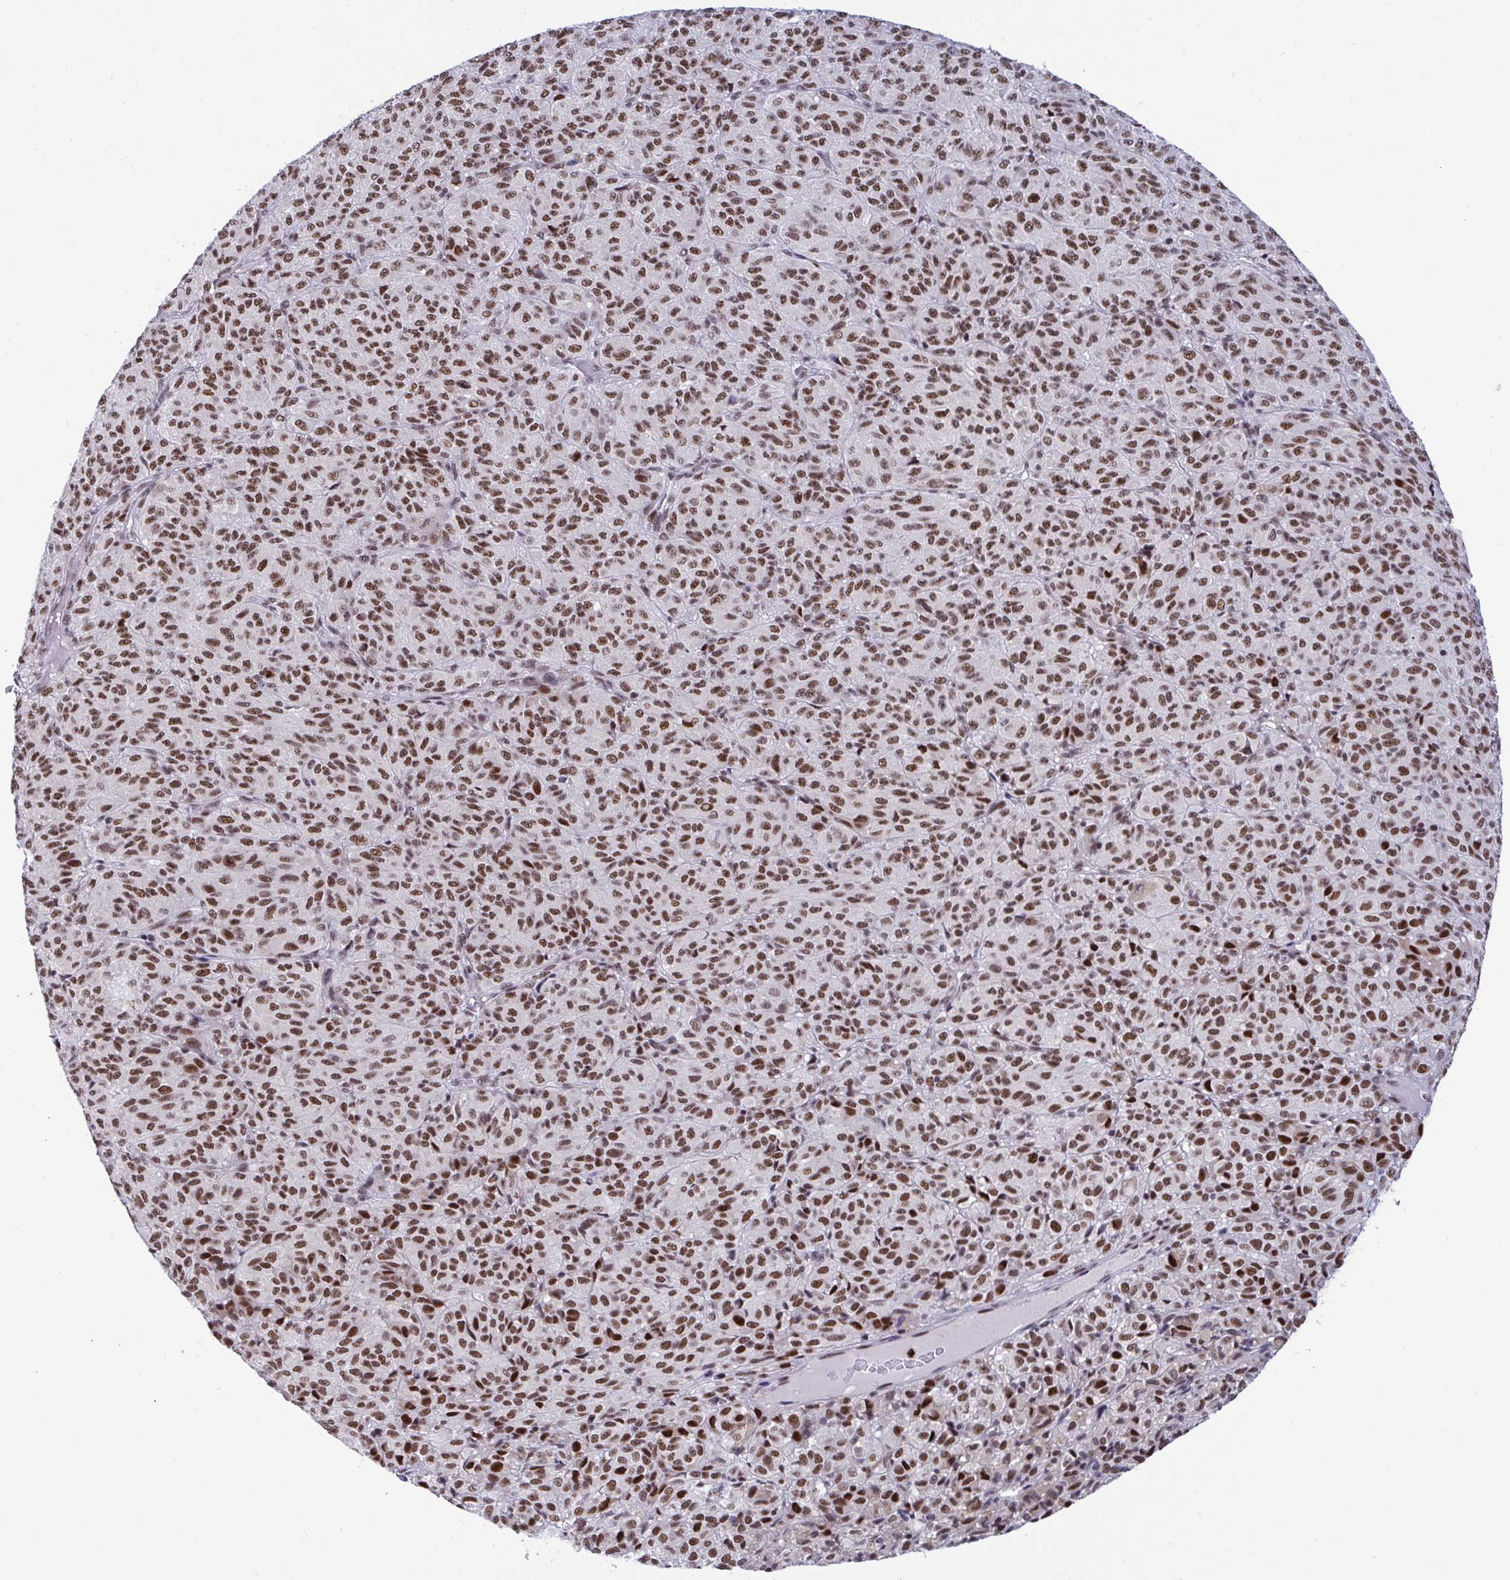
{"staining": {"intensity": "moderate", "quantity": ">75%", "location": "nuclear"}, "tissue": "melanoma", "cell_type": "Tumor cells", "image_type": "cancer", "snomed": [{"axis": "morphology", "description": "Malignant melanoma, Metastatic site"}, {"axis": "topography", "description": "Brain"}], "caption": "Immunohistochemistry image of neoplastic tissue: human malignant melanoma (metastatic site) stained using immunohistochemistry (IHC) exhibits medium levels of moderate protein expression localized specifically in the nuclear of tumor cells, appearing as a nuclear brown color.", "gene": "WBP11", "patient": {"sex": "female", "age": 56}}